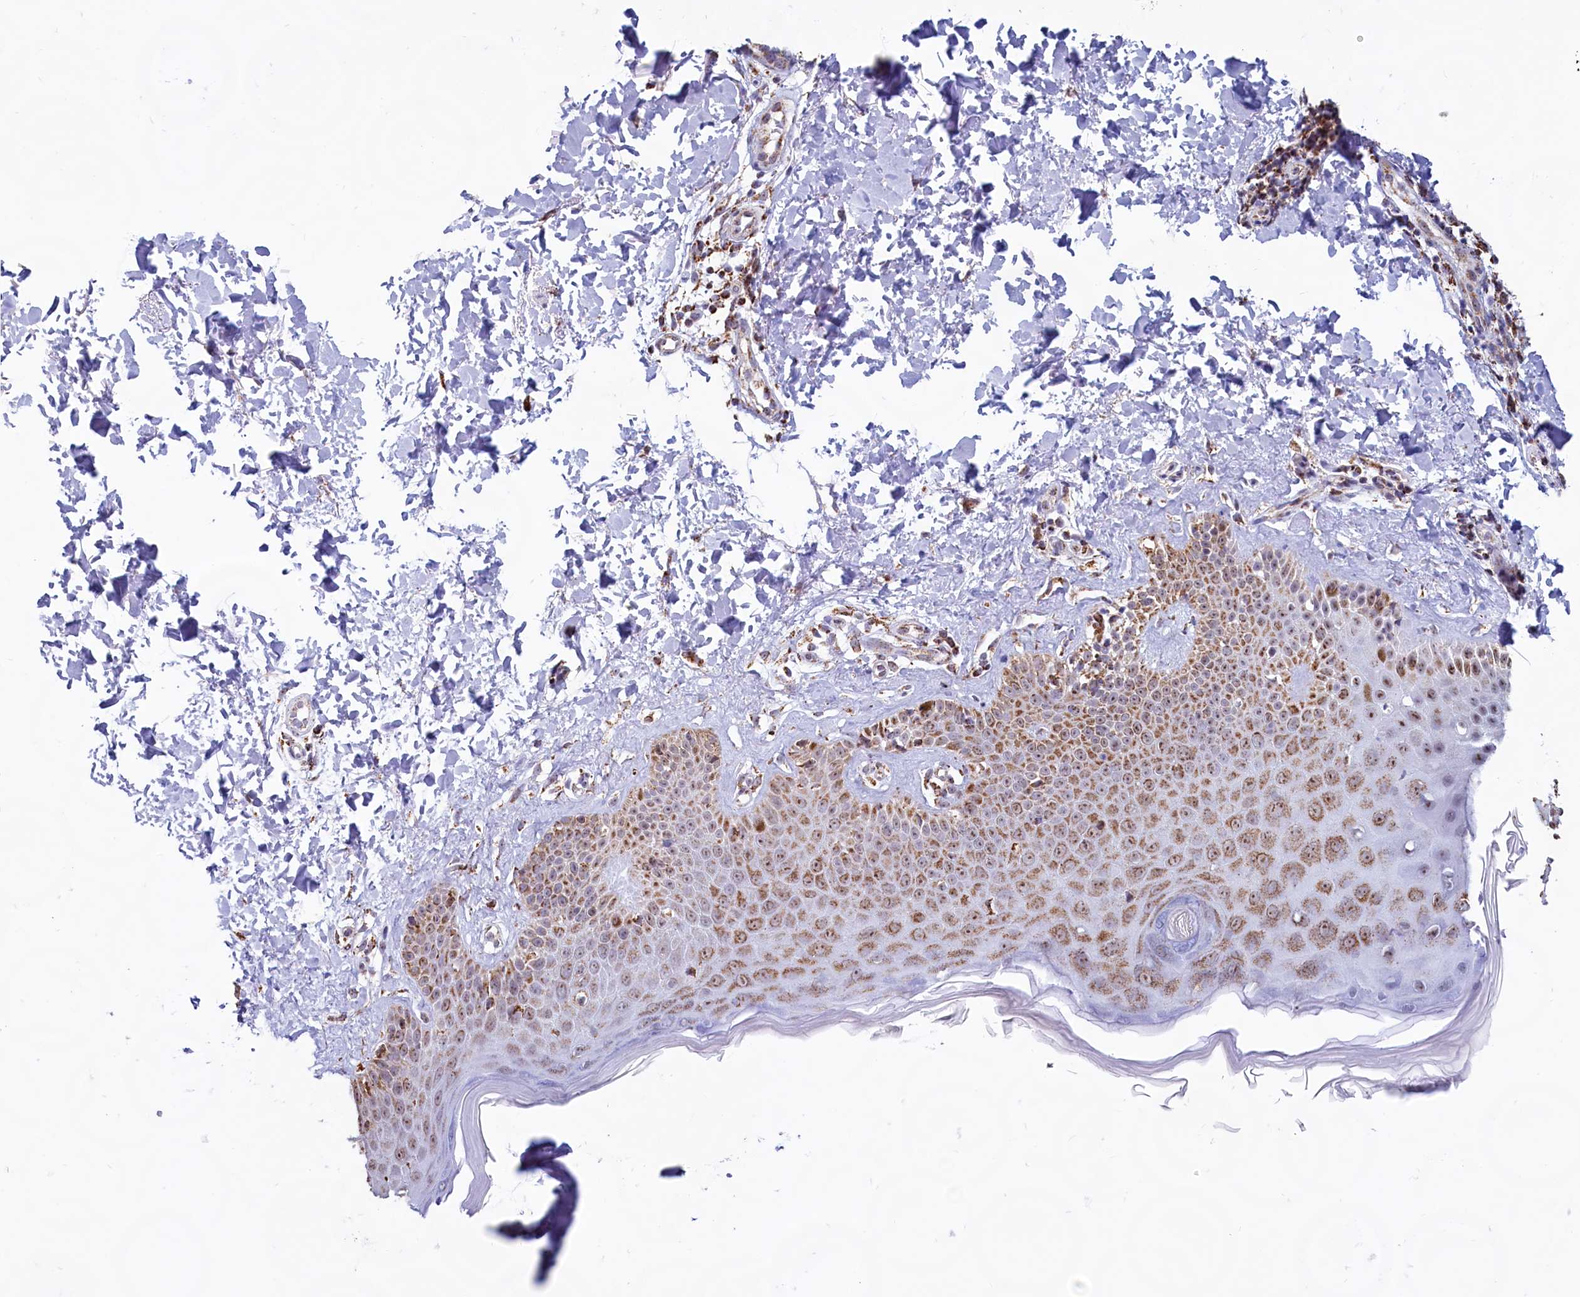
{"staining": {"intensity": "negative", "quantity": "none", "location": "none"}, "tissue": "skin", "cell_type": "Fibroblasts", "image_type": "normal", "snomed": [{"axis": "morphology", "description": "Normal tissue, NOS"}, {"axis": "topography", "description": "Skin"}], "caption": "There is no significant positivity in fibroblasts of skin. (DAB (3,3'-diaminobenzidine) immunohistochemistry (IHC) with hematoxylin counter stain).", "gene": "C1D", "patient": {"sex": "male", "age": 52}}